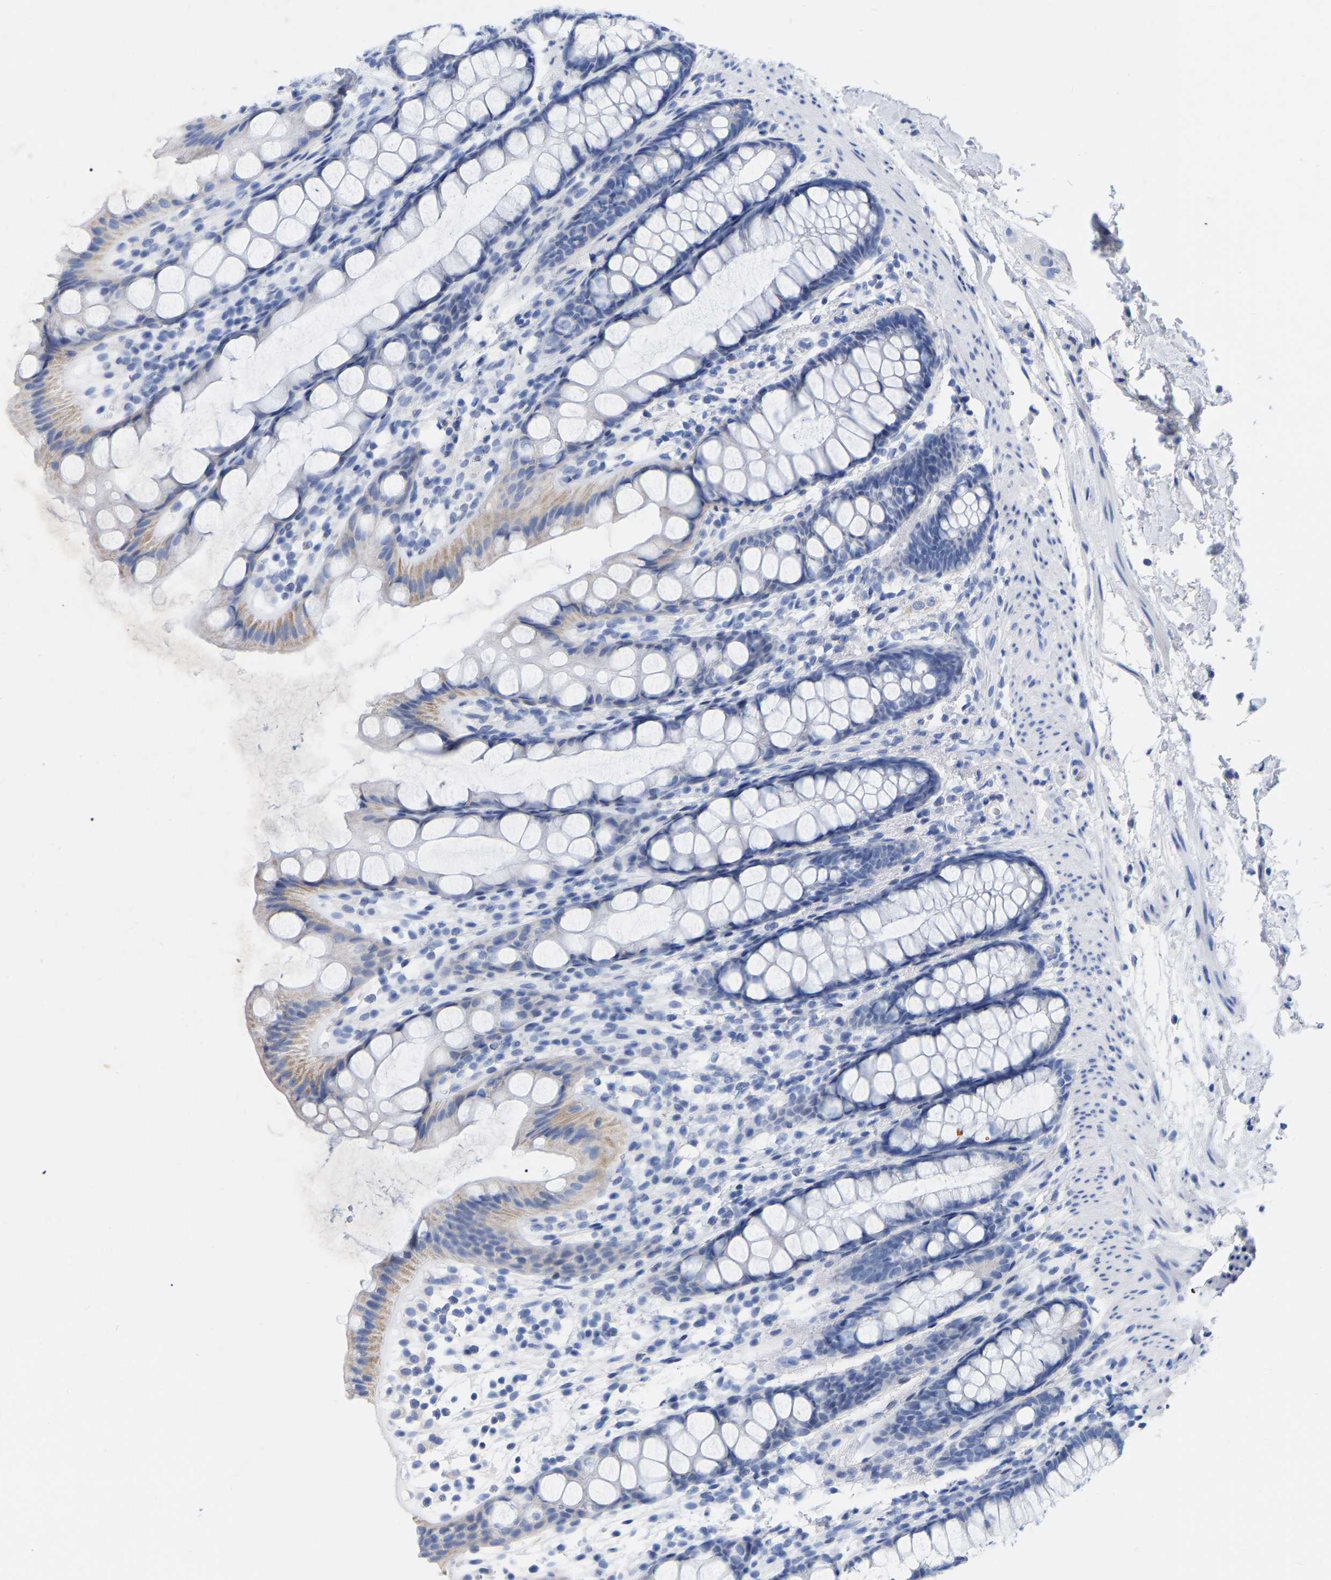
{"staining": {"intensity": "weak", "quantity": "<25%", "location": "cytoplasmic/membranous"}, "tissue": "rectum", "cell_type": "Glandular cells", "image_type": "normal", "snomed": [{"axis": "morphology", "description": "Normal tissue, NOS"}, {"axis": "topography", "description": "Rectum"}], "caption": "Immunohistochemical staining of normal rectum demonstrates no significant staining in glandular cells. (Immunohistochemistry (ihc), brightfield microscopy, high magnification).", "gene": "ZNF629", "patient": {"sex": "female", "age": 65}}